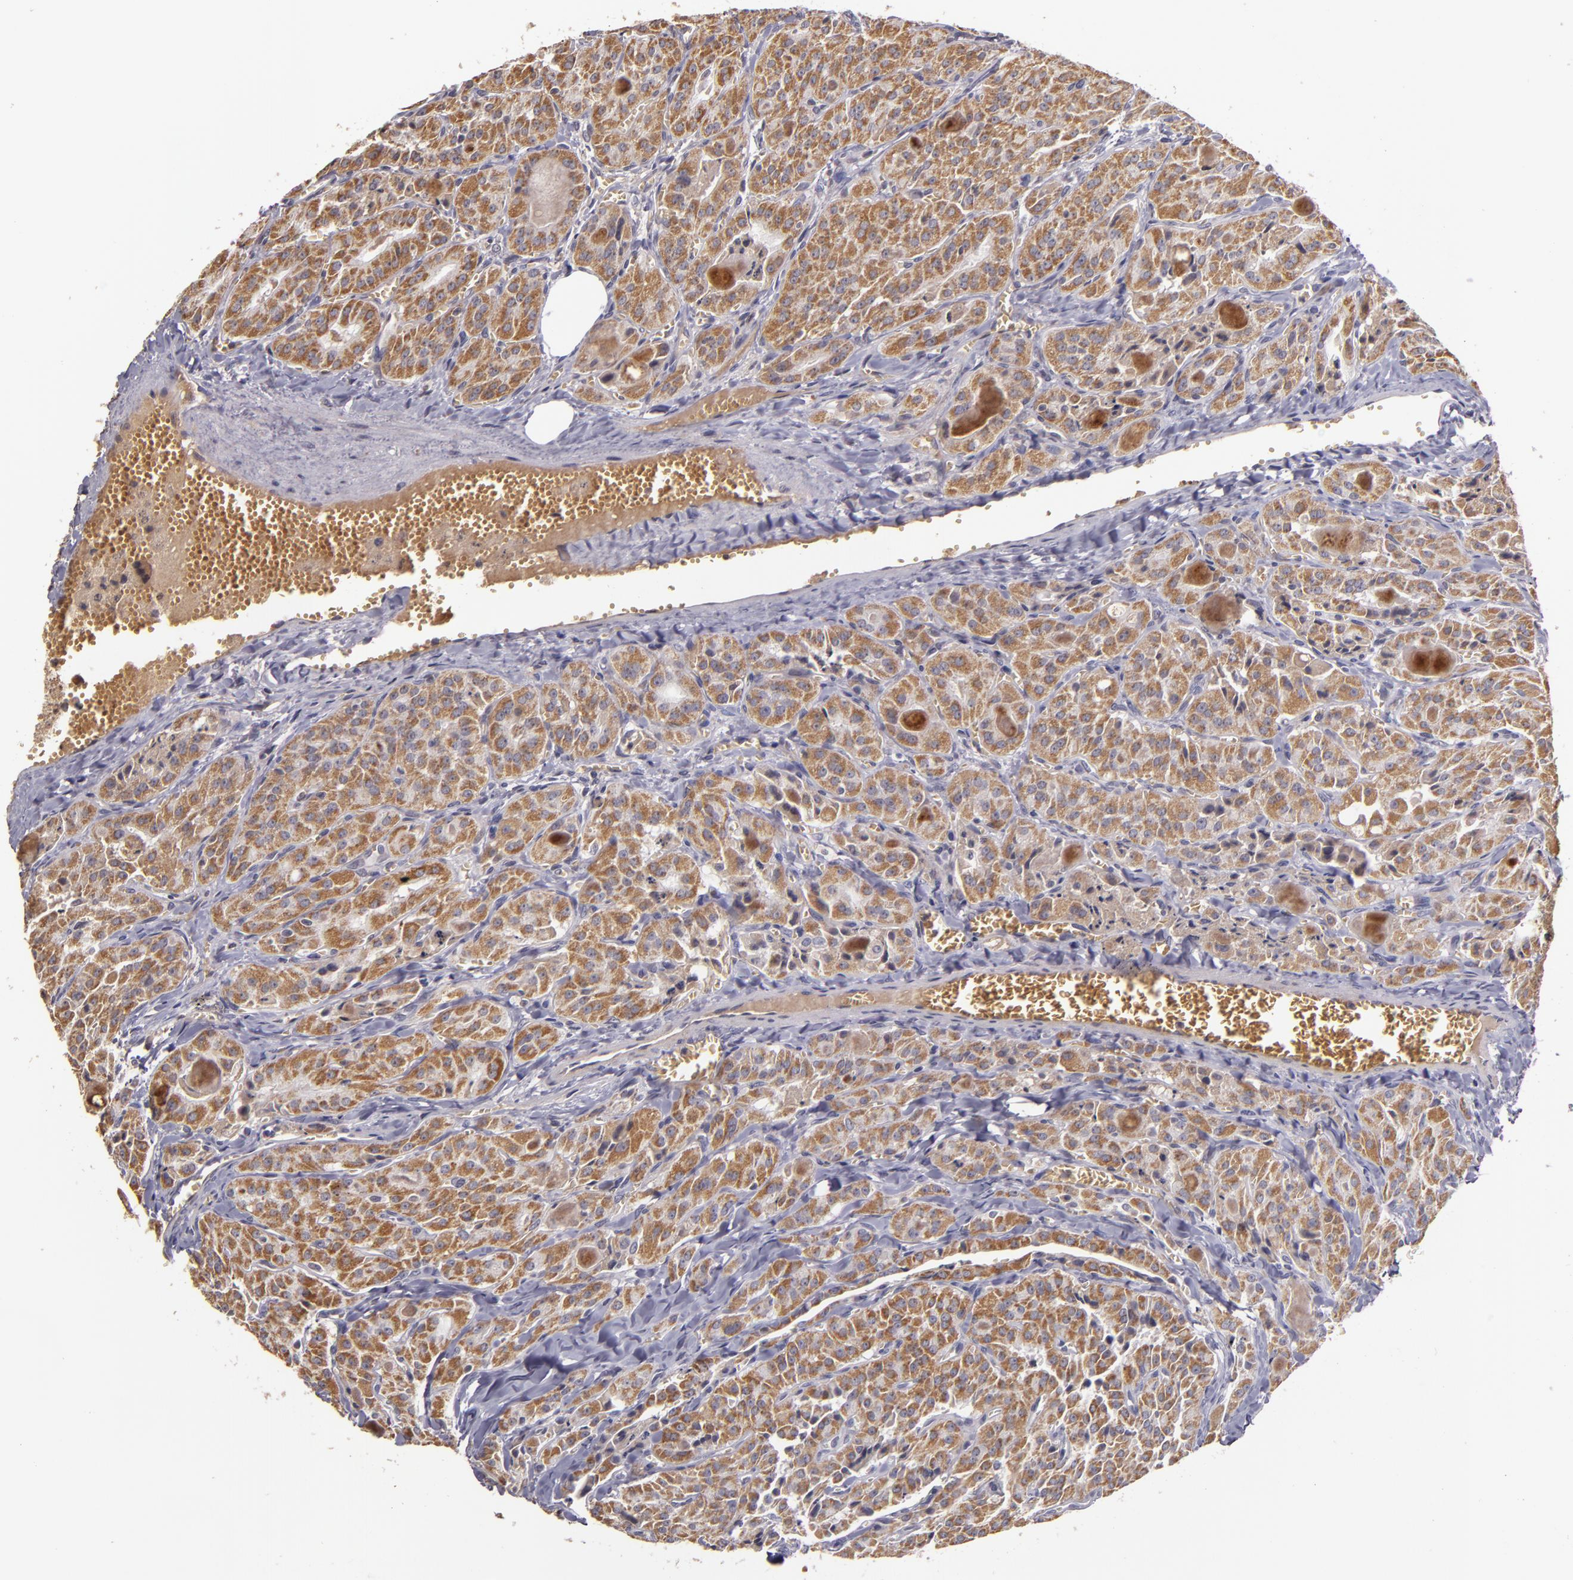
{"staining": {"intensity": "moderate", "quantity": ">75%", "location": "cytoplasmic/membranous"}, "tissue": "thyroid cancer", "cell_type": "Tumor cells", "image_type": "cancer", "snomed": [{"axis": "morphology", "description": "Carcinoma, NOS"}, {"axis": "topography", "description": "Thyroid gland"}], "caption": "Thyroid cancer (carcinoma) stained with DAB IHC demonstrates medium levels of moderate cytoplasmic/membranous staining in about >75% of tumor cells.", "gene": "ABL1", "patient": {"sex": "male", "age": 76}}